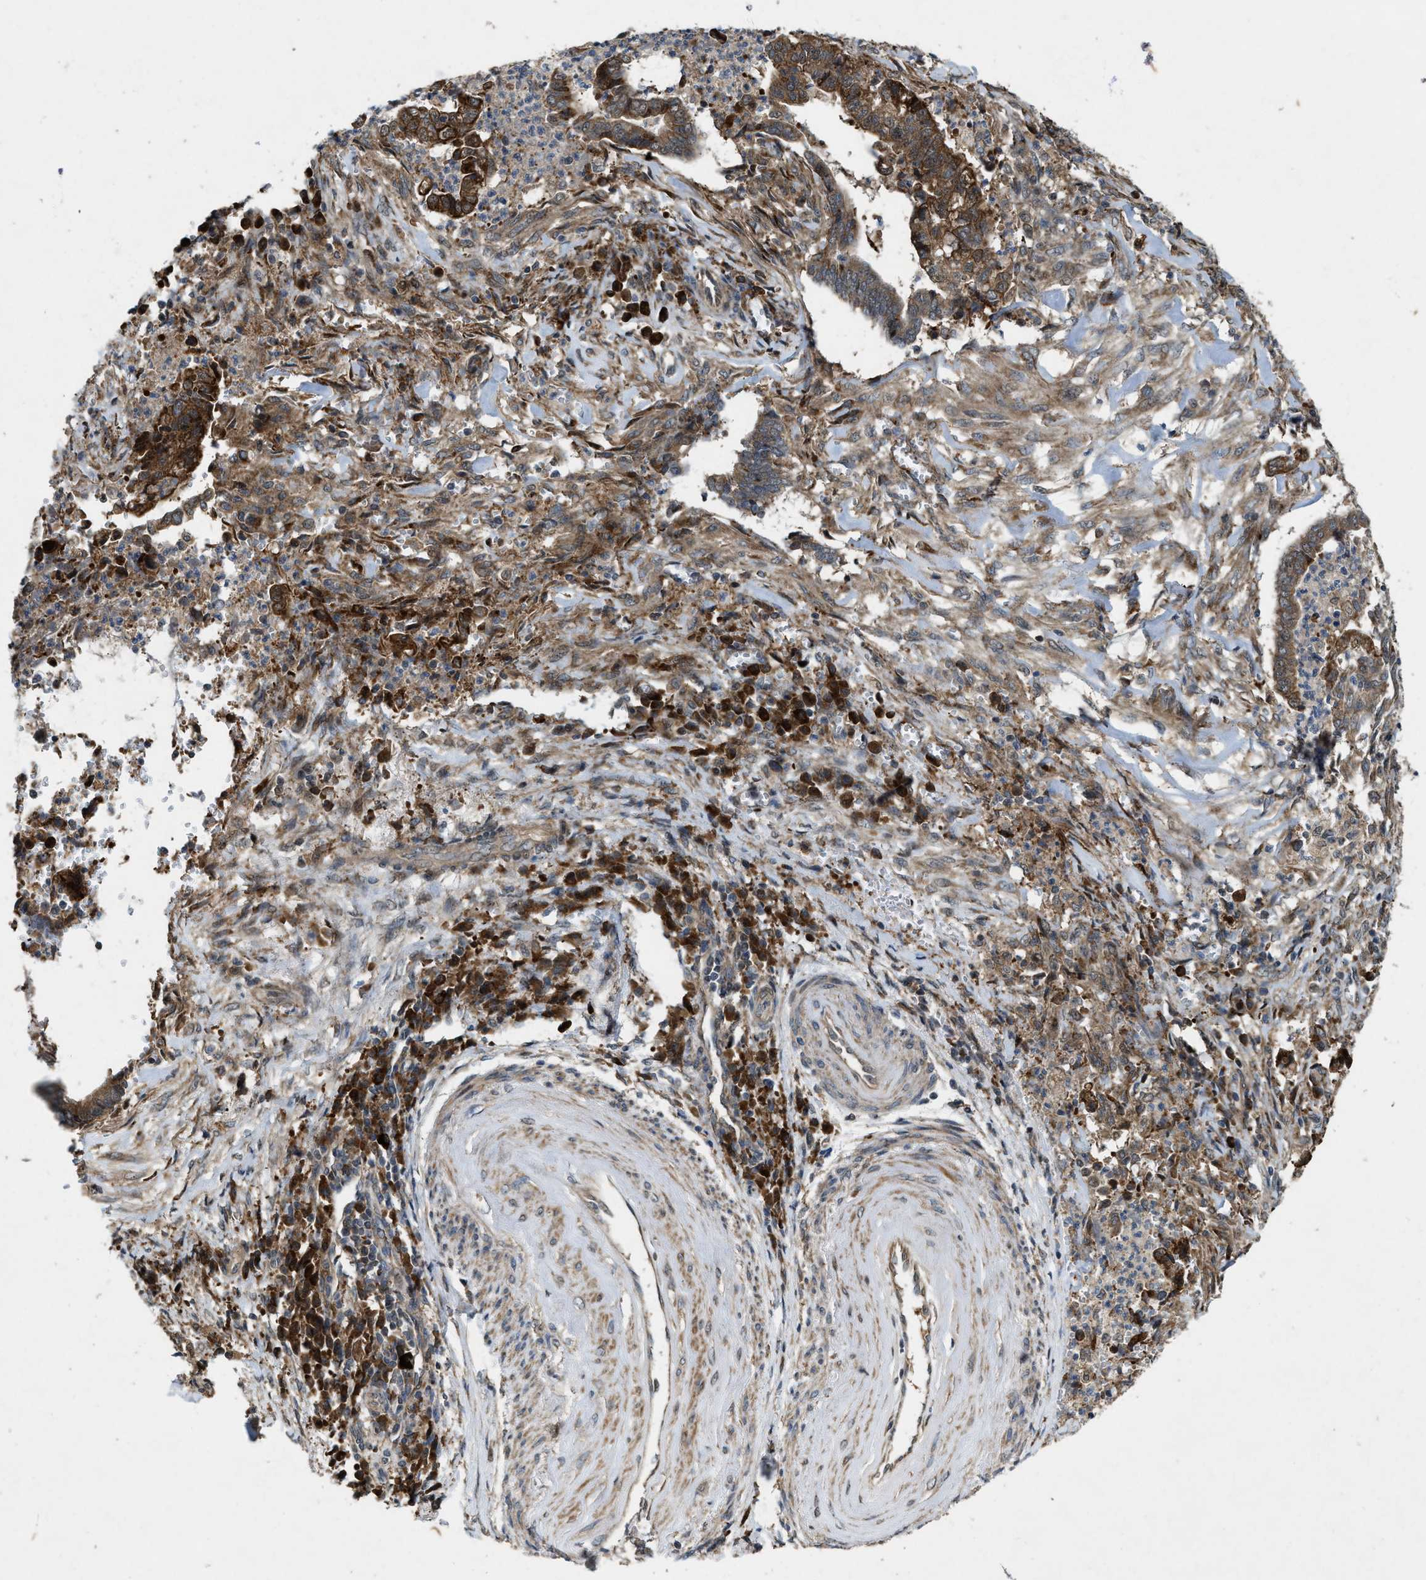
{"staining": {"intensity": "strong", "quantity": ">75%", "location": "cytoplasmic/membranous"}, "tissue": "cervical cancer", "cell_type": "Tumor cells", "image_type": "cancer", "snomed": [{"axis": "morphology", "description": "Adenocarcinoma, NOS"}, {"axis": "topography", "description": "Cervix"}], "caption": "Protein staining demonstrates strong cytoplasmic/membranous expression in about >75% of tumor cells in cervical cancer (adenocarcinoma).", "gene": "LRRC72", "patient": {"sex": "female", "age": 44}}